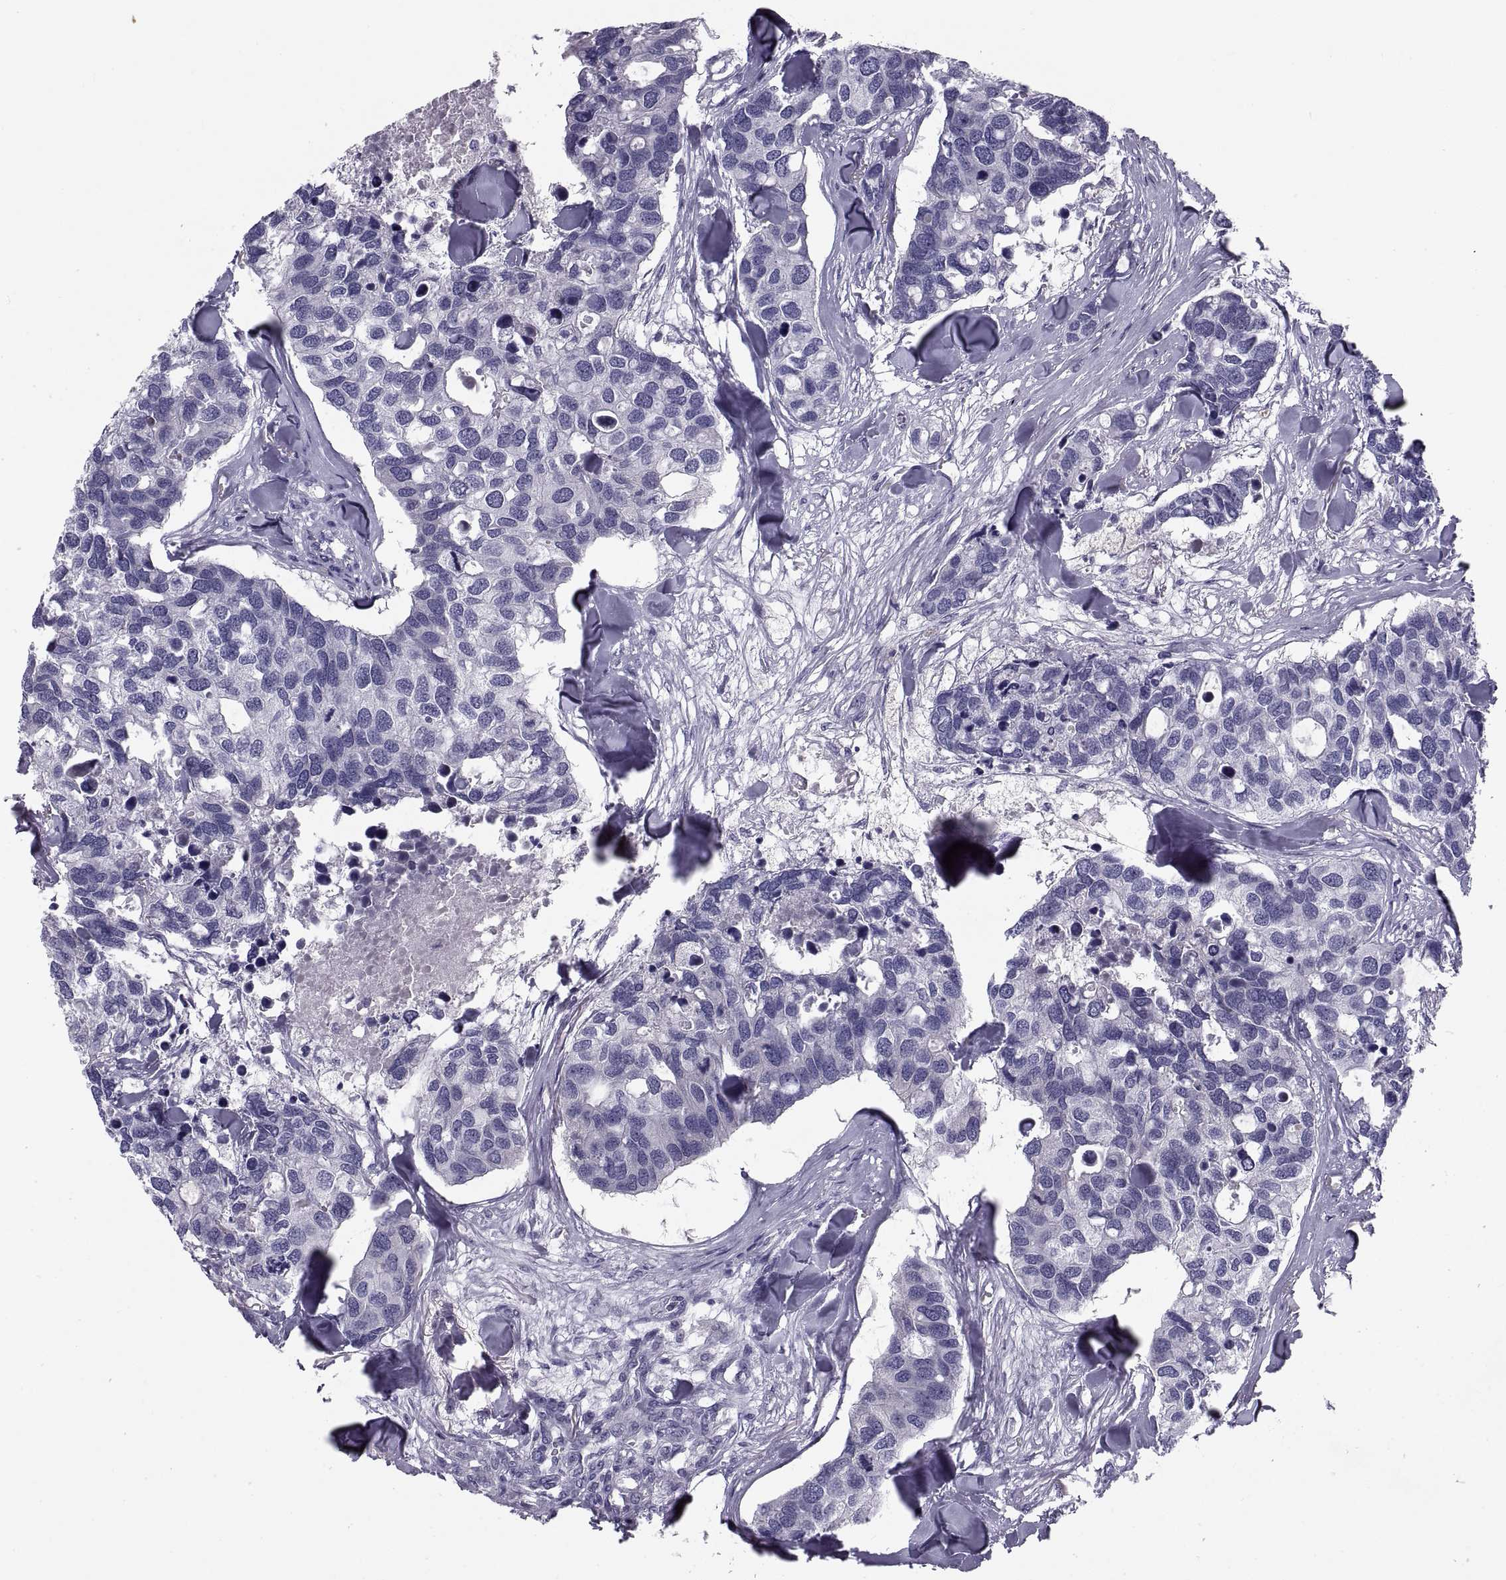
{"staining": {"intensity": "negative", "quantity": "none", "location": "none"}, "tissue": "breast cancer", "cell_type": "Tumor cells", "image_type": "cancer", "snomed": [{"axis": "morphology", "description": "Duct carcinoma"}, {"axis": "topography", "description": "Breast"}], "caption": "Immunohistochemistry of human breast cancer exhibits no expression in tumor cells.", "gene": "PDZRN4", "patient": {"sex": "female", "age": 83}}